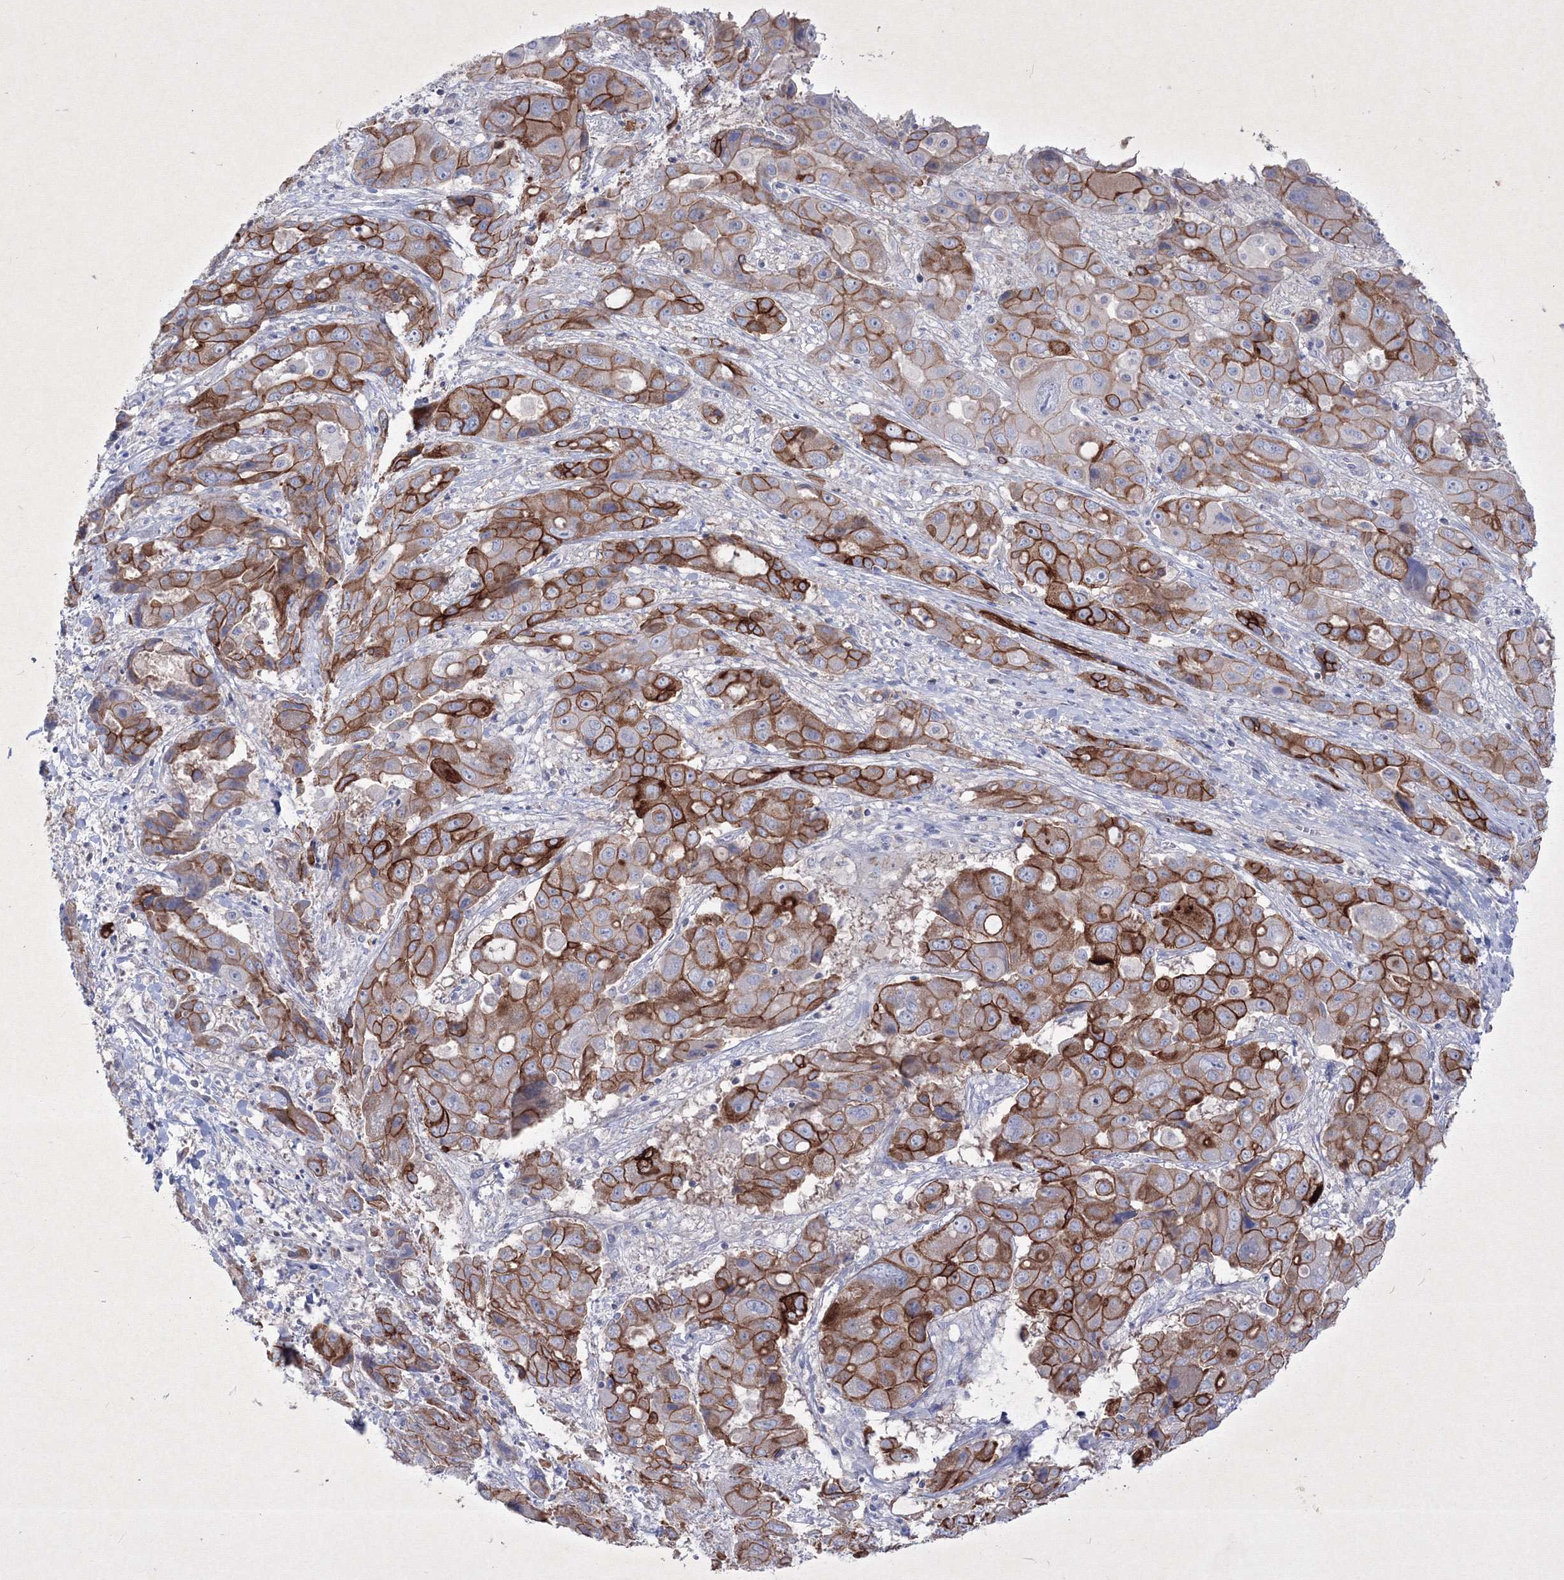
{"staining": {"intensity": "strong", "quantity": ">75%", "location": "cytoplasmic/membranous"}, "tissue": "liver cancer", "cell_type": "Tumor cells", "image_type": "cancer", "snomed": [{"axis": "morphology", "description": "Cholangiocarcinoma"}, {"axis": "topography", "description": "Liver"}], "caption": "IHC histopathology image of neoplastic tissue: liver cancer stained using immunohistochemistry (IHC) exhibits high levels of strong protein expression localized specifically in the cytoplasmic/membranous of tumor cells, appearing as a cytoplasmic/membranous brown color.", "gene": "TMEM139", "patient": {"sex": "male", "age": 67}}